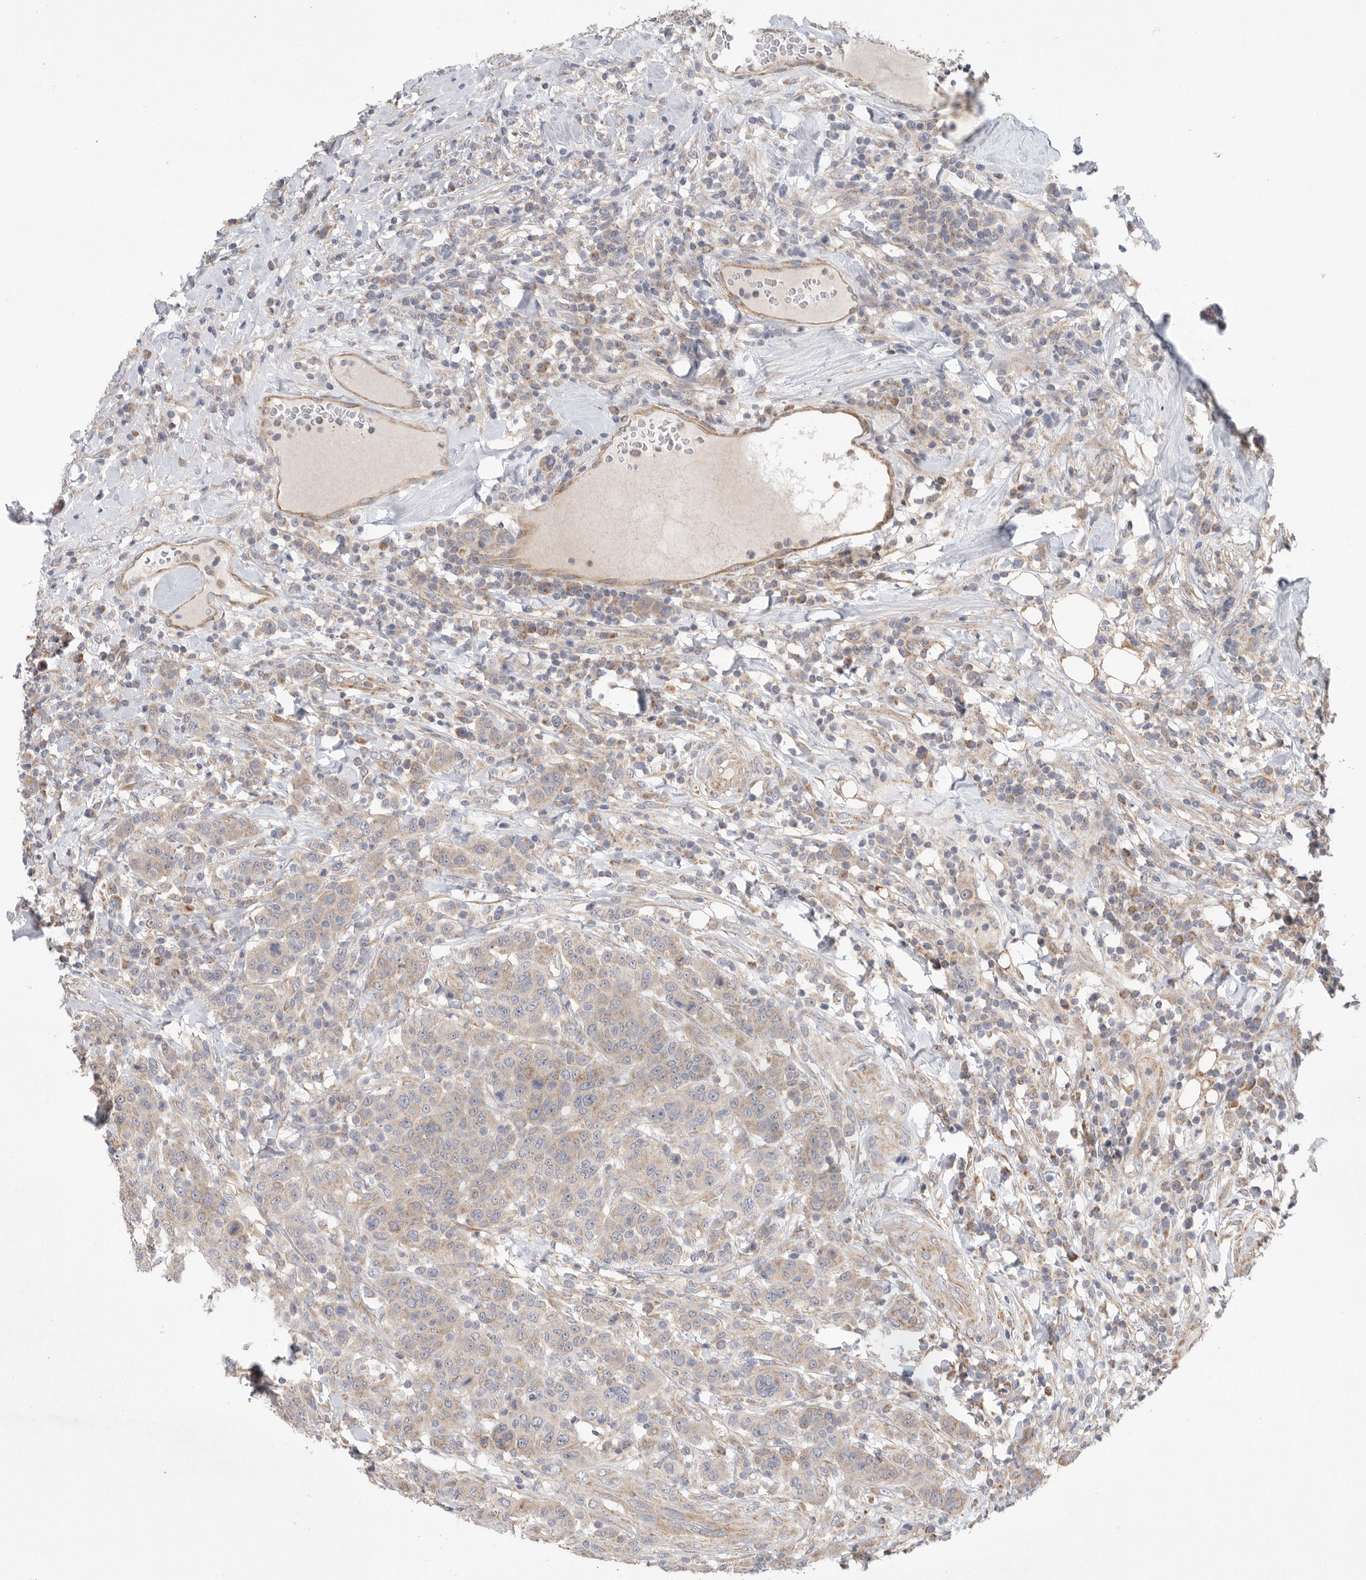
{"staining": {"intensity": "weak", "quantity": "<25%", "location": "cytoplasmic/membranous"}, "tissue": "breast cancer", "cell_type": "Tumor cells", "image_type": "cancer", "snomed": [{"axis": "morphology", "description": "Duct carcinoma"}, {"axis": "topography", "description": "Breast"}], "caption": "IHC of breast intraductal carcinoma shows no expression in tumor cells.", "gene": "MTFR1L", "patient": {"sex": "female", "age": 37}}